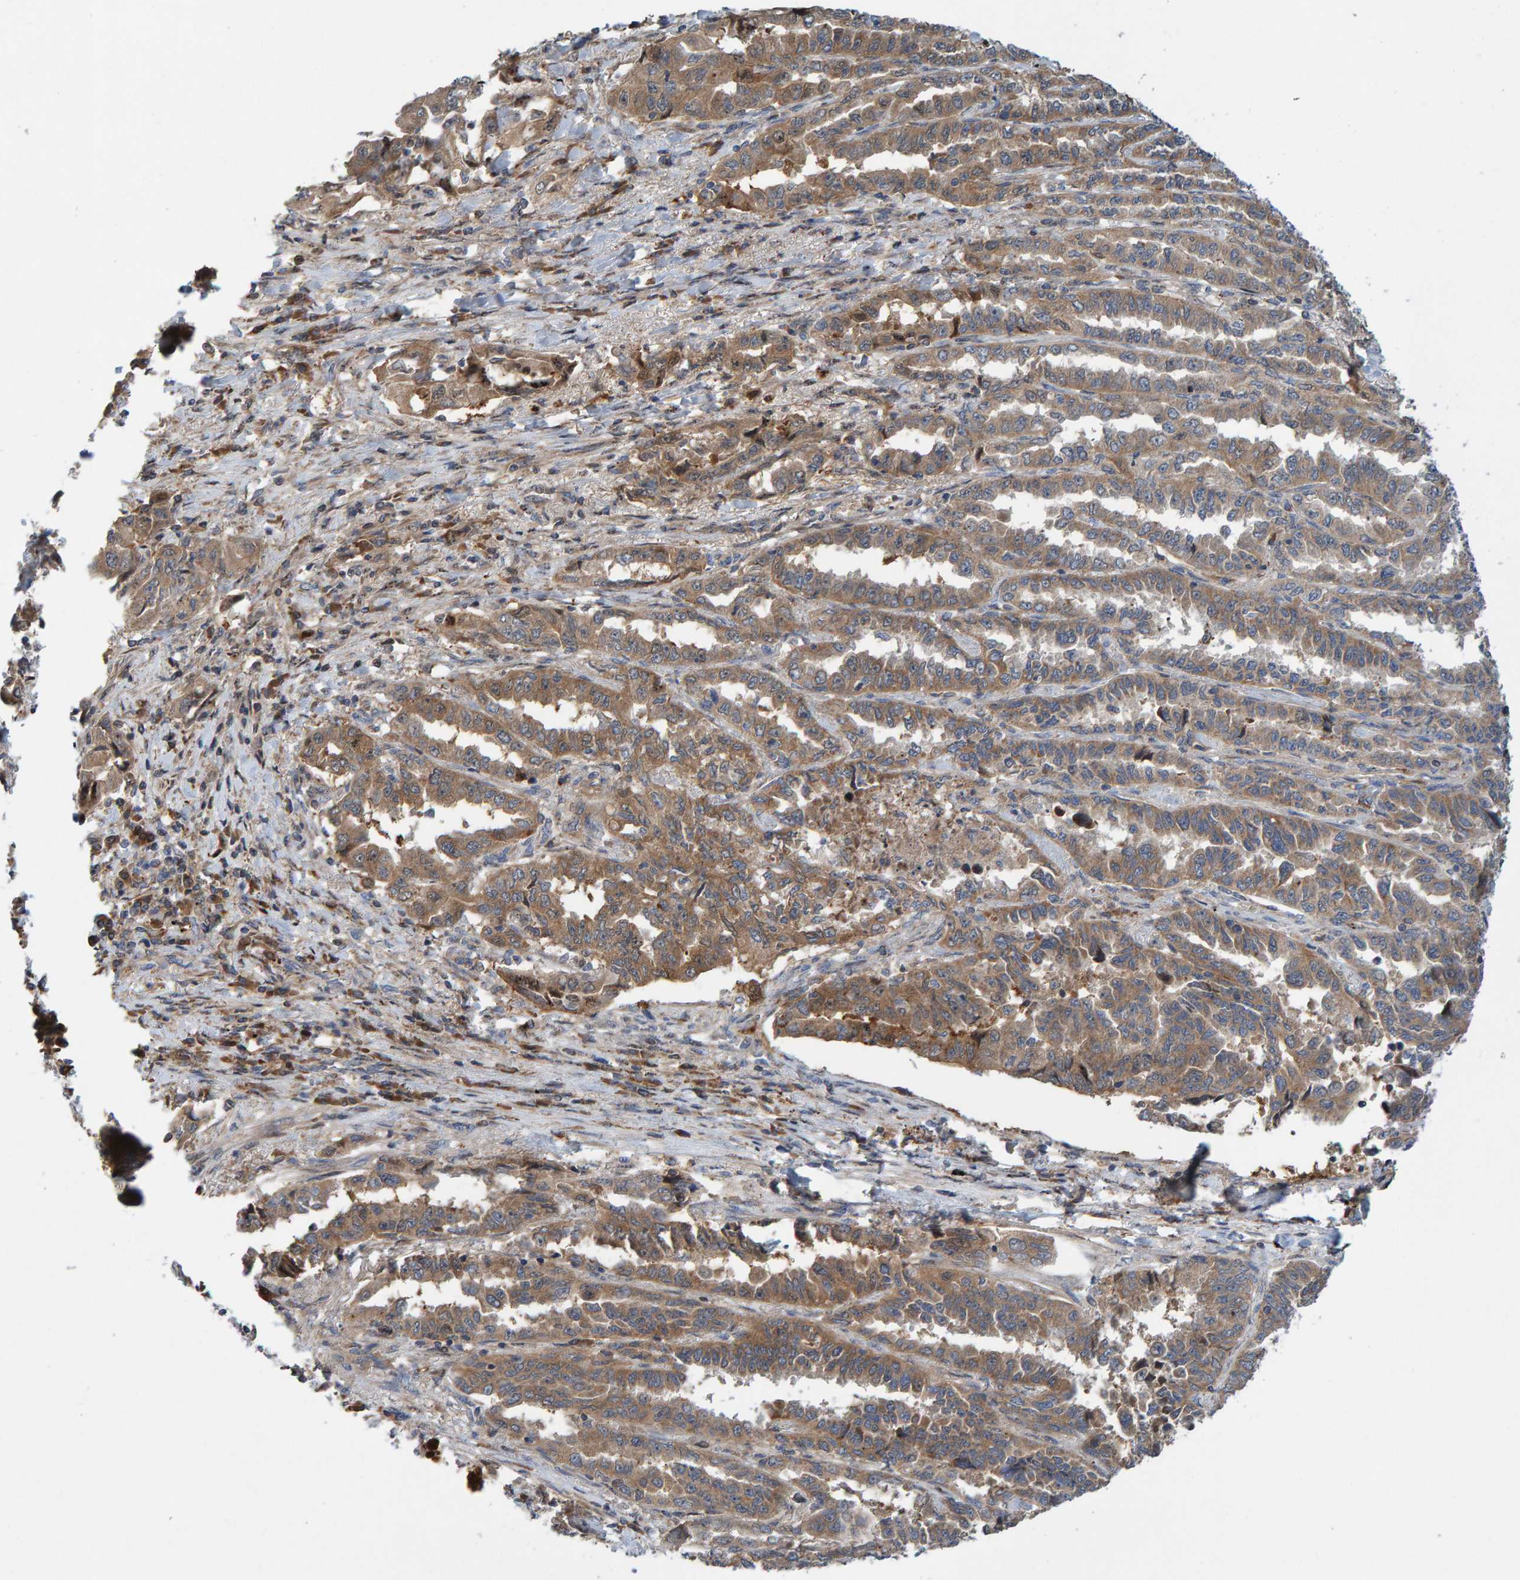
{"staining": {"intensity": "weak", "quantity": ">75%", "location": "cytoplasmic/membranous"}, "tissue": "lung cancer", "cell_type": "Tumor cells", "image_type": "cancer", "snomed": [{"axis": "morphology", "description": "Adenocarcinoma, NOS"}, {"axis": "topography", "description": "Lung"}], "caption": "Brown immunohistochemical staining in human lung cancer (adenocarcinoma) displays weak cytoplasmic/membranous positivity in approximately >75% of tumor cells.", "gene": "KIAA0753", "patient": {"sex": "female", "age": 51}}